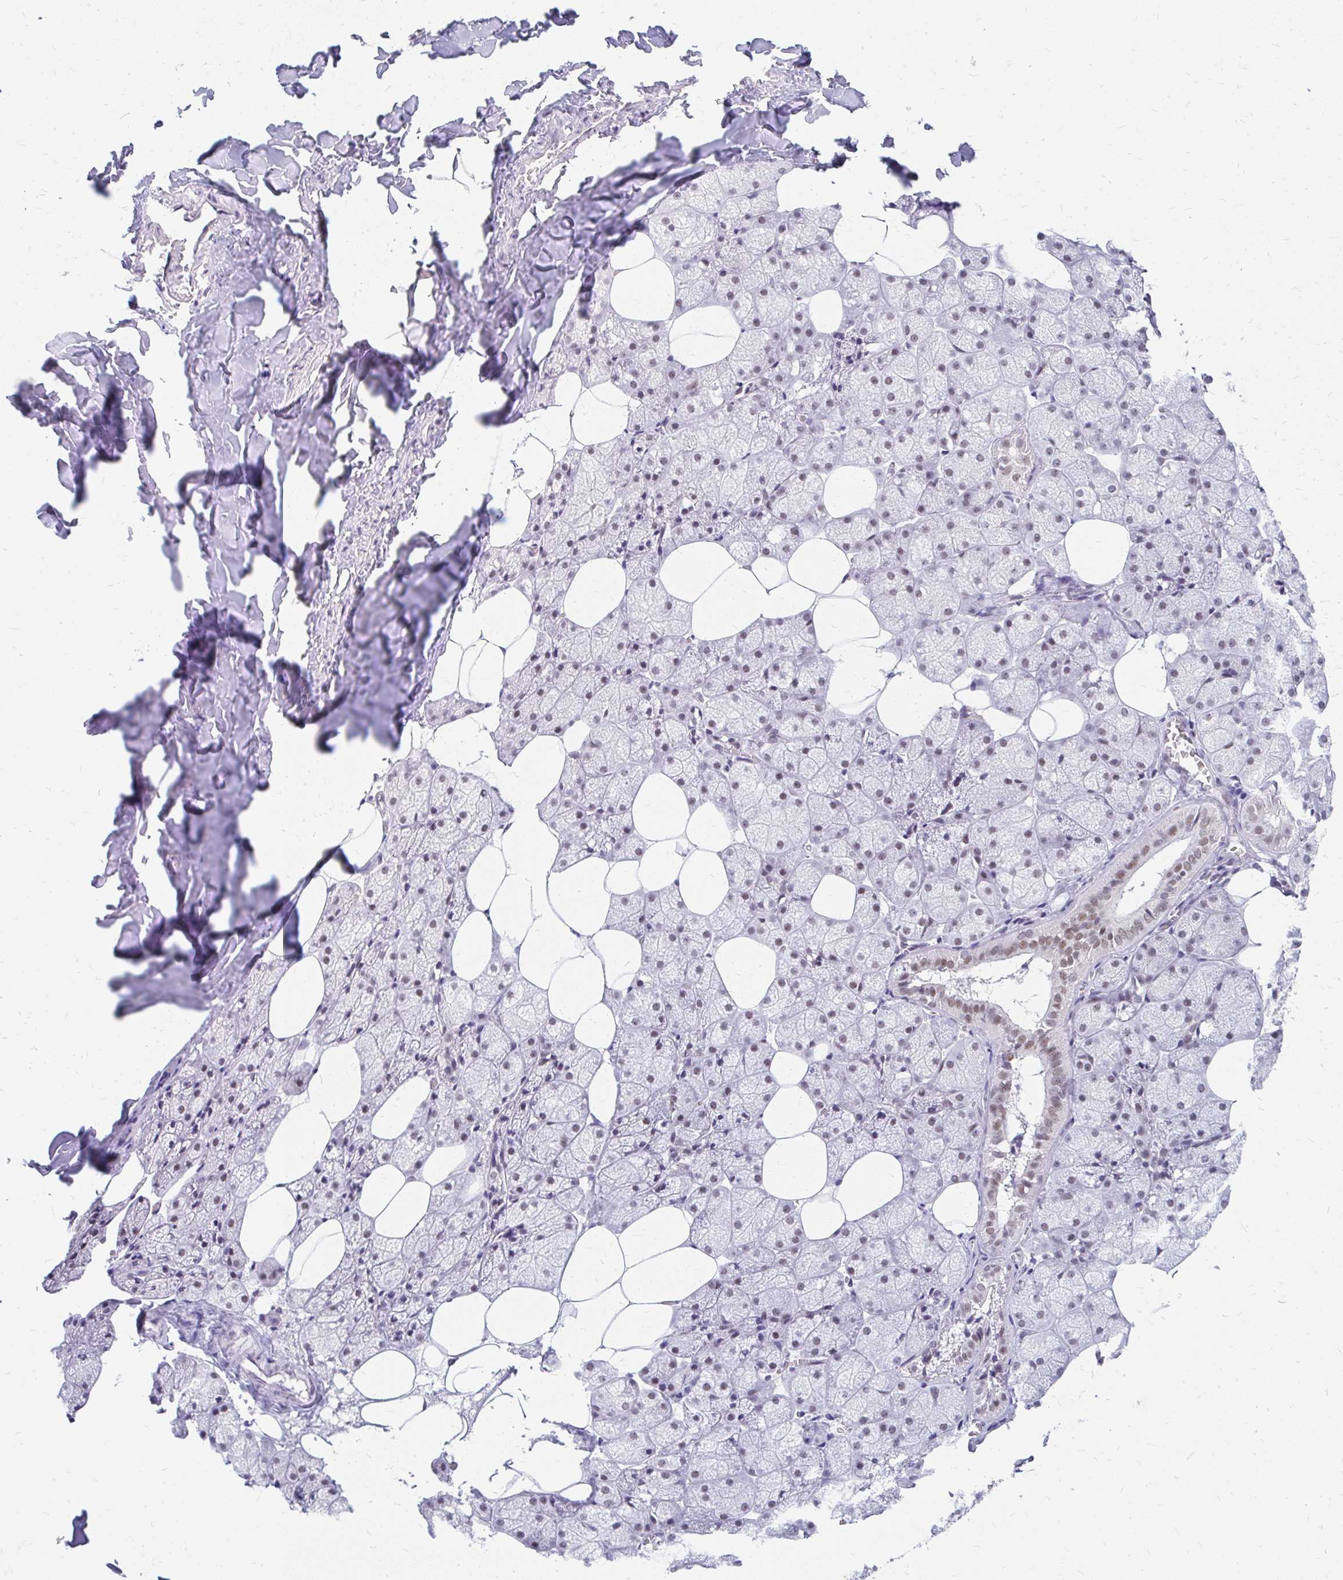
{"staining": {"intensity": "weak", "quantity": "25%-75%", "location": "nuclear"}, "tissue": "salivary gland", "cell_type": "Glandular cells", "image_type": "normal", "snomed": [{"axis": "morphology", "description": "Normal tissue, NOS"}, {"axis": "topography", "description": "Salivary gland"}, {"axis": "topography", "description": "Peripheral nerve tissue"}], "caption": "Weak nuclear expression is appreciated in about 25%-75% of glandular cells in benign salivary gland.", "gene": "GTF2H1", "patient": {"sex": "male", "age": 38}}